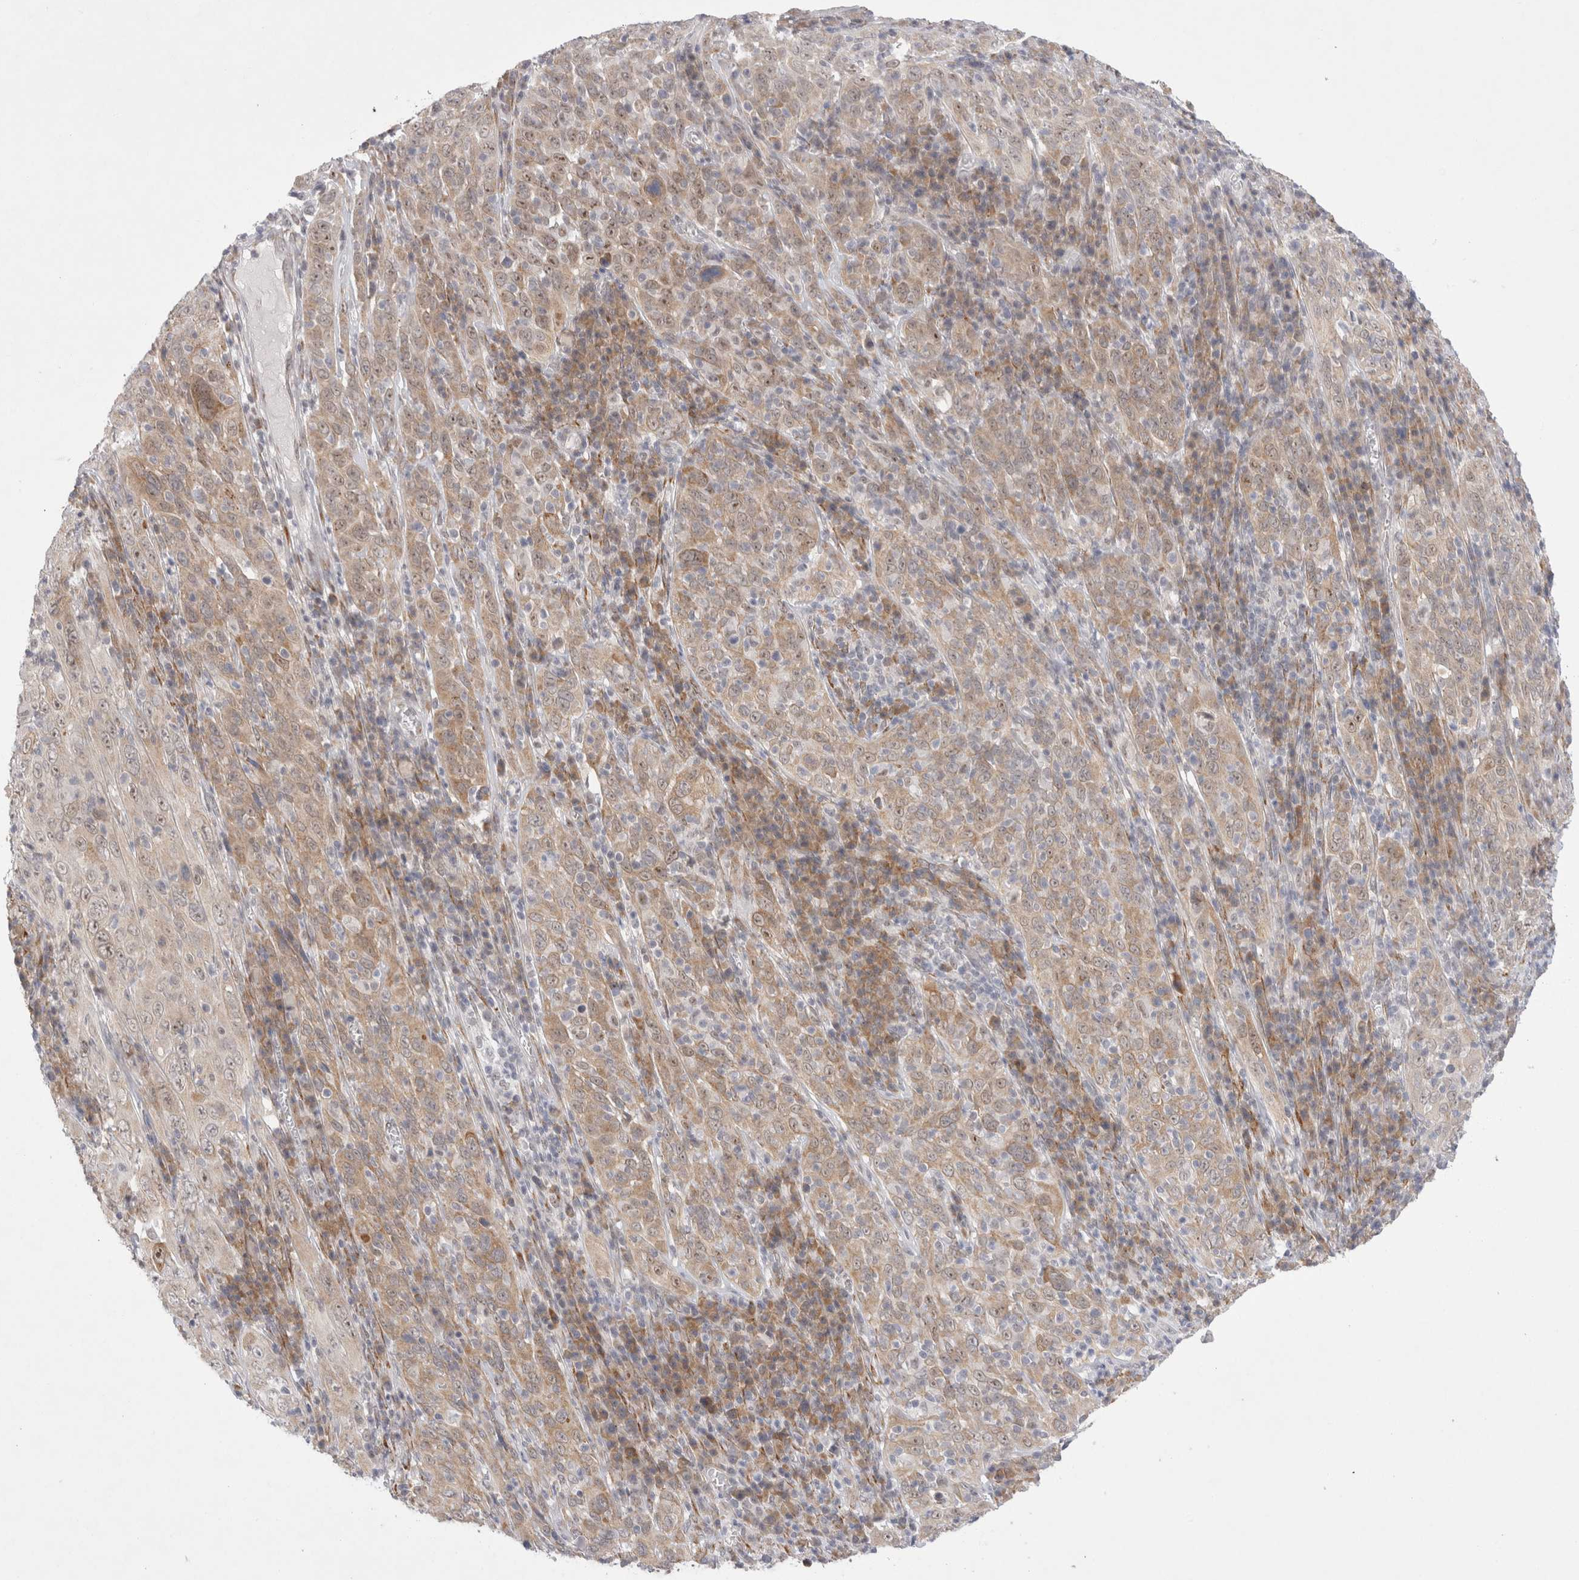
{"staining": {"intensity": "weak", "quantity": ">75%", "location": "cytoplasmic/membranous,nuclear"}, "tissue": "cervical cancer", "cell_type": "Tumor cells", "image_type": "cancer", "snomed": [{"axis": "morphology", "description": "Squamous cell carcinoma, NOS"}, {"axis": "topography", "description": "Cervix"}], "caption": "Weak cytoplasmic/membranous and nuclear staining for a protein is appreciated in about >75% of tumor cells of cervical squamous cell carcinoma using immunohistochemistry.", "gene": "TRMT1L", "patient": {"sex": "female", "age": 46}}